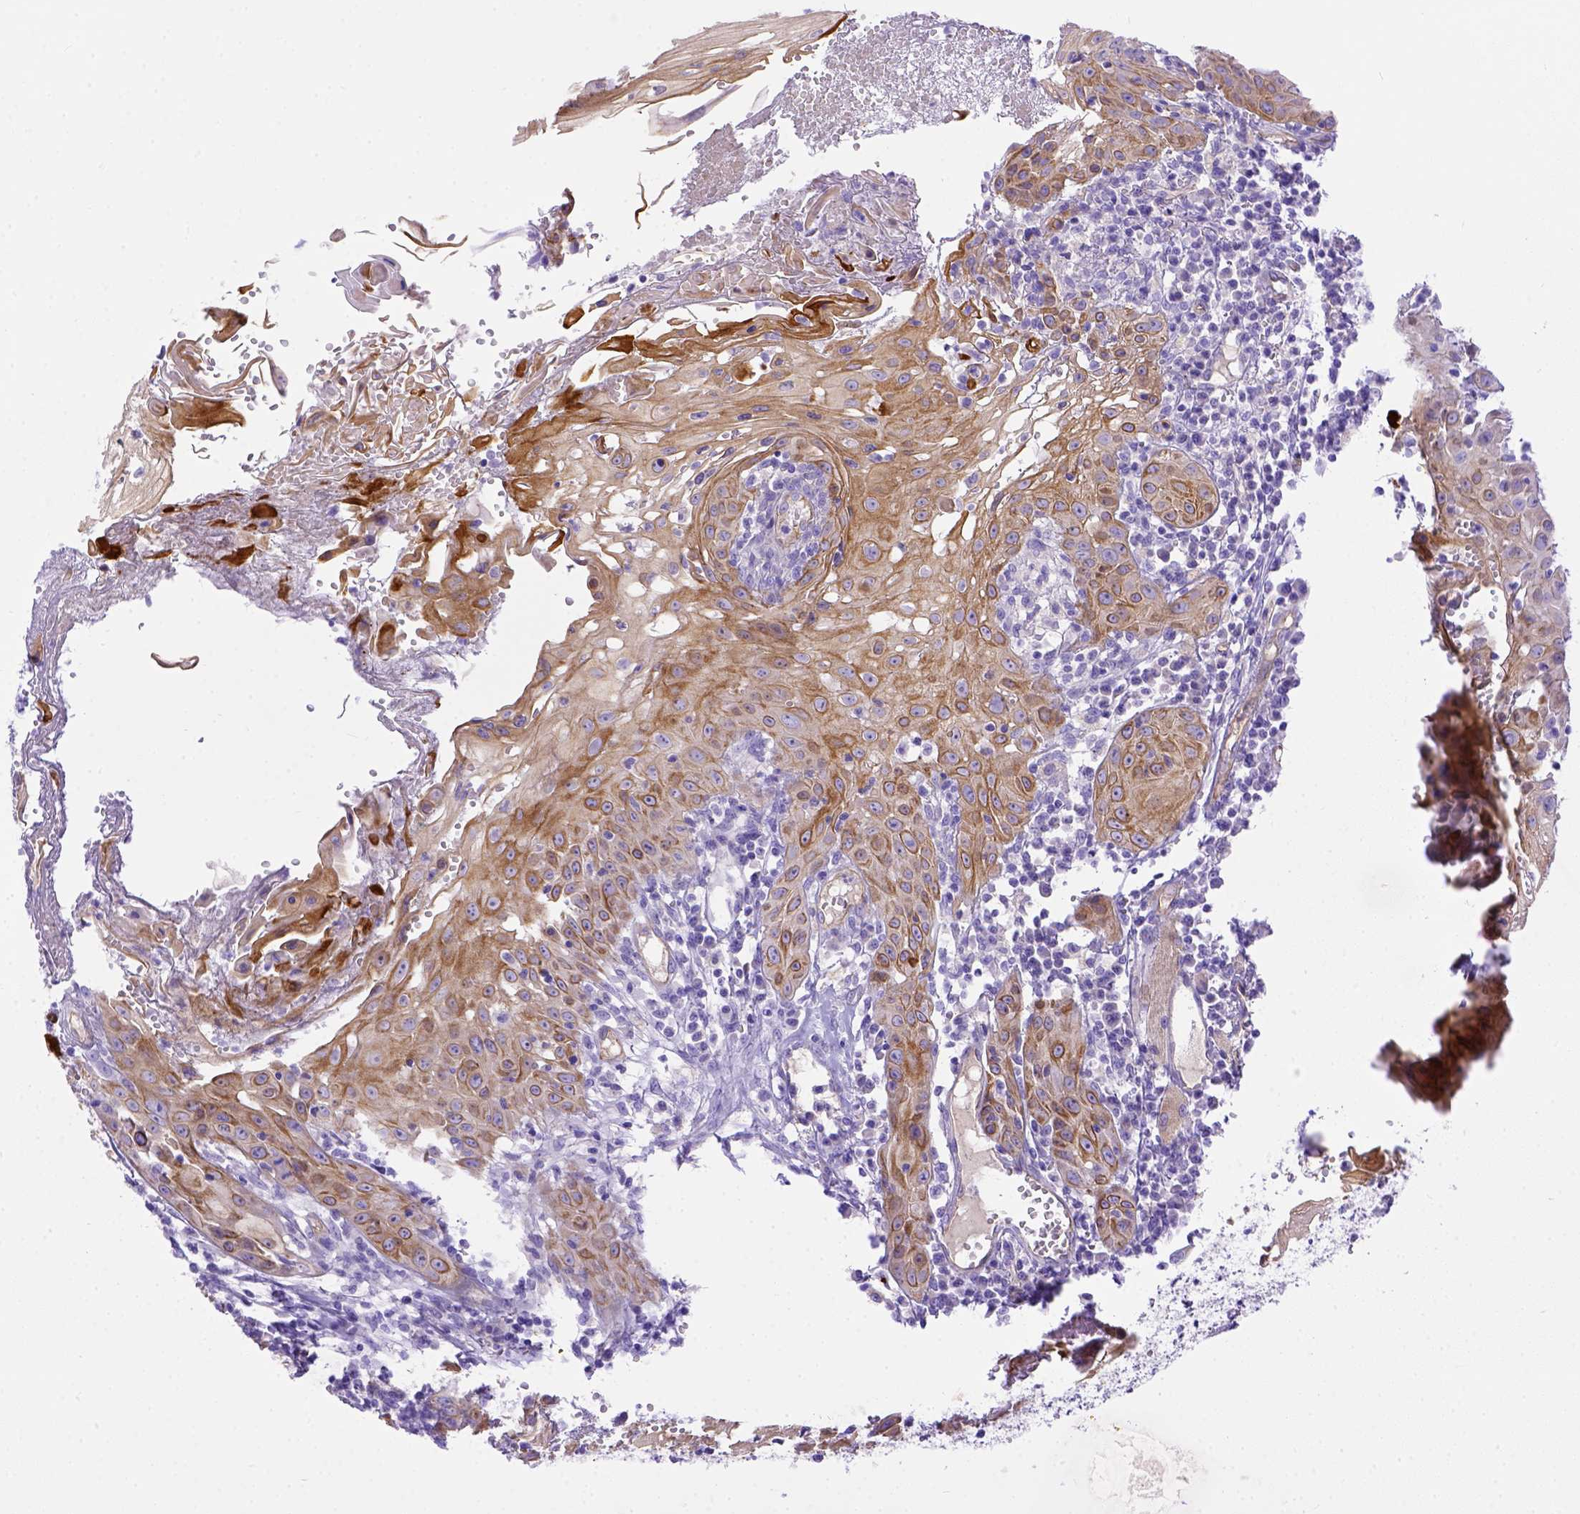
{"staining": {"intensity": "moderate", "quantity": ">75%", "location": "cytoplasmic/membranous"}, "tissue": "head and neck cancer", "cell_type": "Tumor cells", "image_type": "cancer", "snomed": [{"axis": "morphology", "description": "Squamous cell carcinoma, NOS"}, {"axis": "topography", "description": "Head-Neck"}], "caption": "High-magnification brightfield microscopy of squamous cell carcinoma (head and neck) stained with DAB (brown) and counterstained with hematoxylin (blue). tumor cells exhibit moderate cytoplasmic/membranous expression is seen in about>75% of cells.", "gene": "LRRC18", "patient": {"sex": "female", "age": 80}}